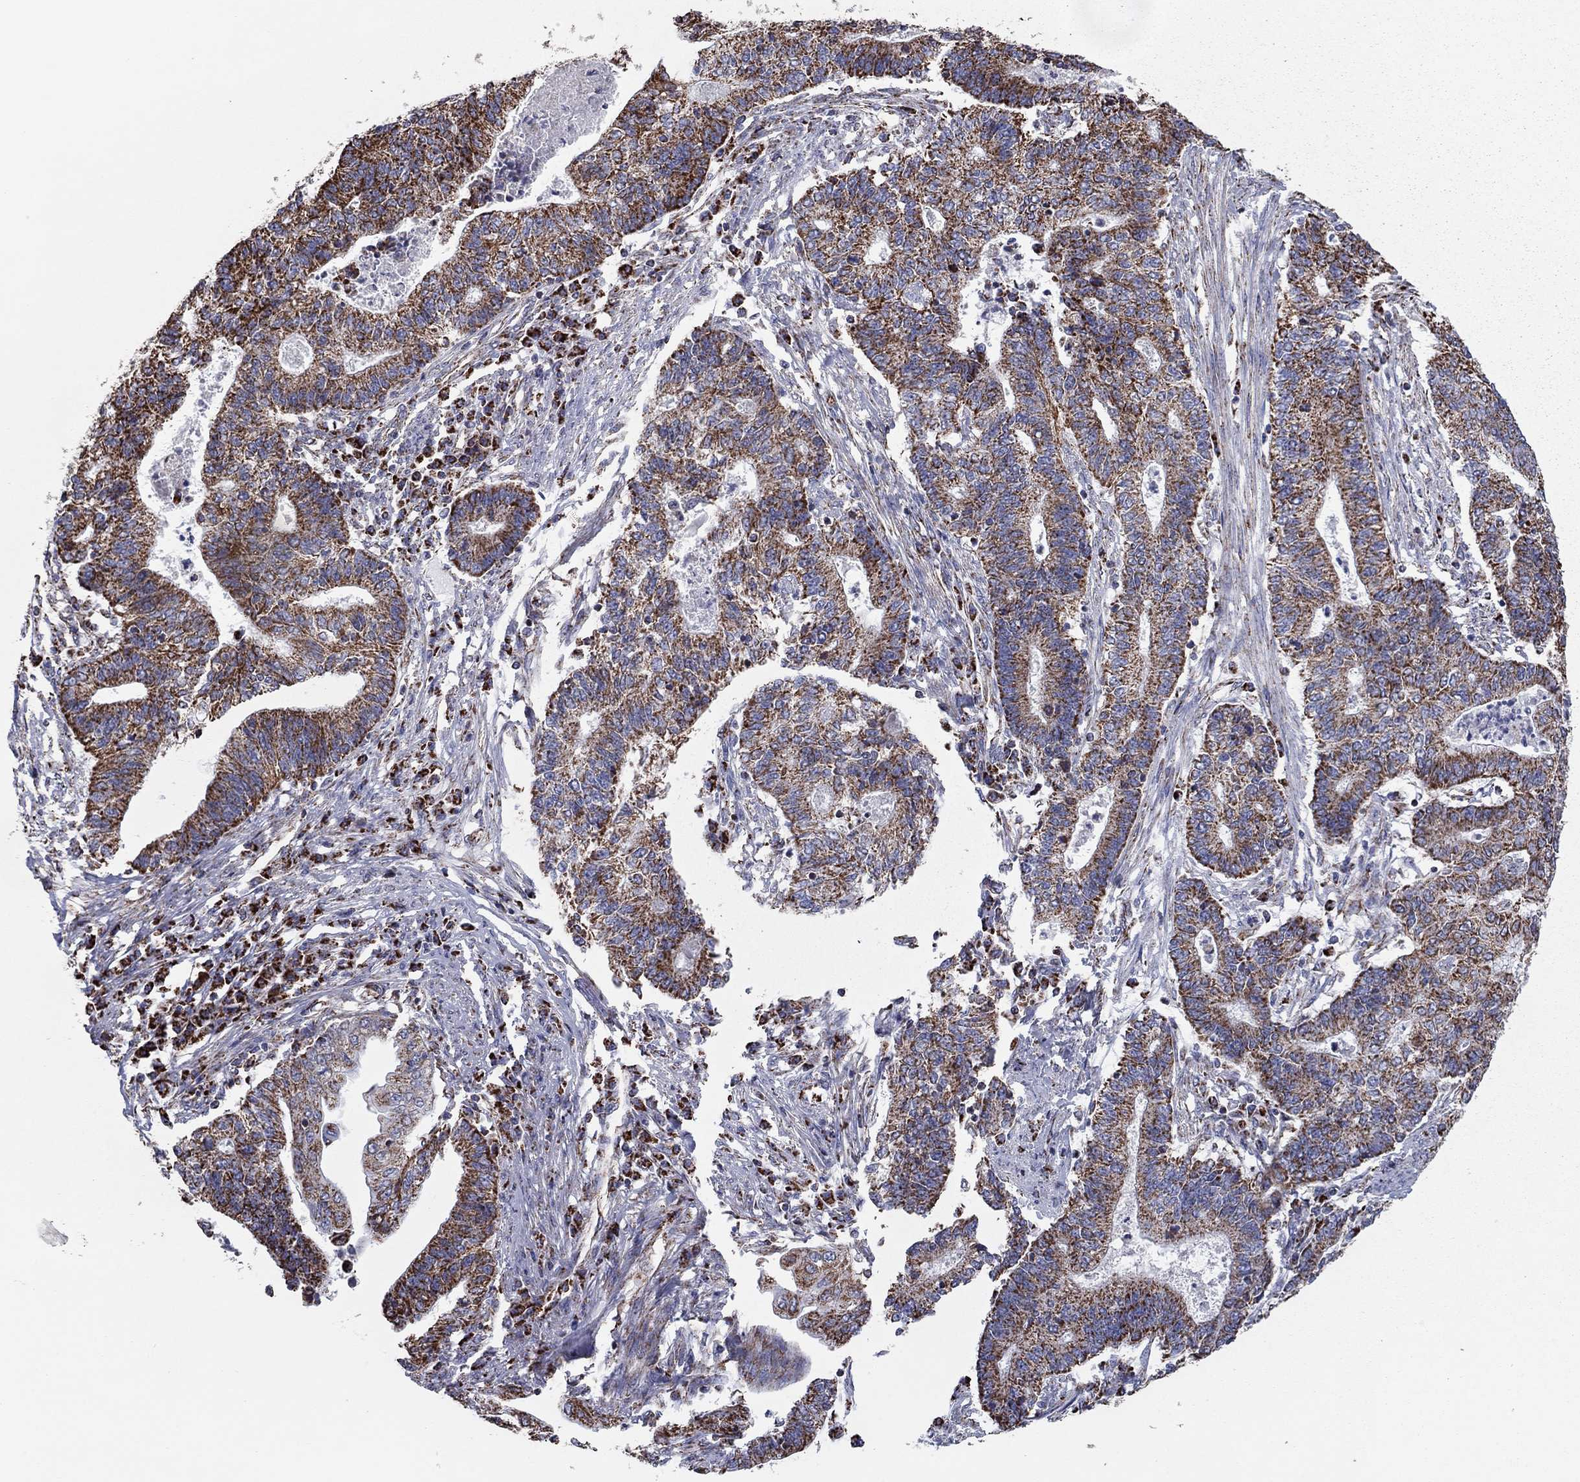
{"staining": {"intensity": "moderate", "quantity": ">75%", "location": "cytoplasmic/membranous"}, "tissue": "endometrial cancer", "cell_type": "Tumor cells", "image_type": "cancer", "snomed": [{"axis": "morphology", "description": "Adenocarcinoma, NOS"}, {"axis": "topography", "description": "Uterus"}, {"axis": "topography", "description": "Endometrium"}], "caption": "Endometrial cancer stained with DAB immunohistochemistry (IHC) exhibits medium levels of moderate cytoplasmic/membranous positivity in about >75% of tumor cells.", "gene": "NDUFV1", "patient": {"sex": "female", "age": 54}}